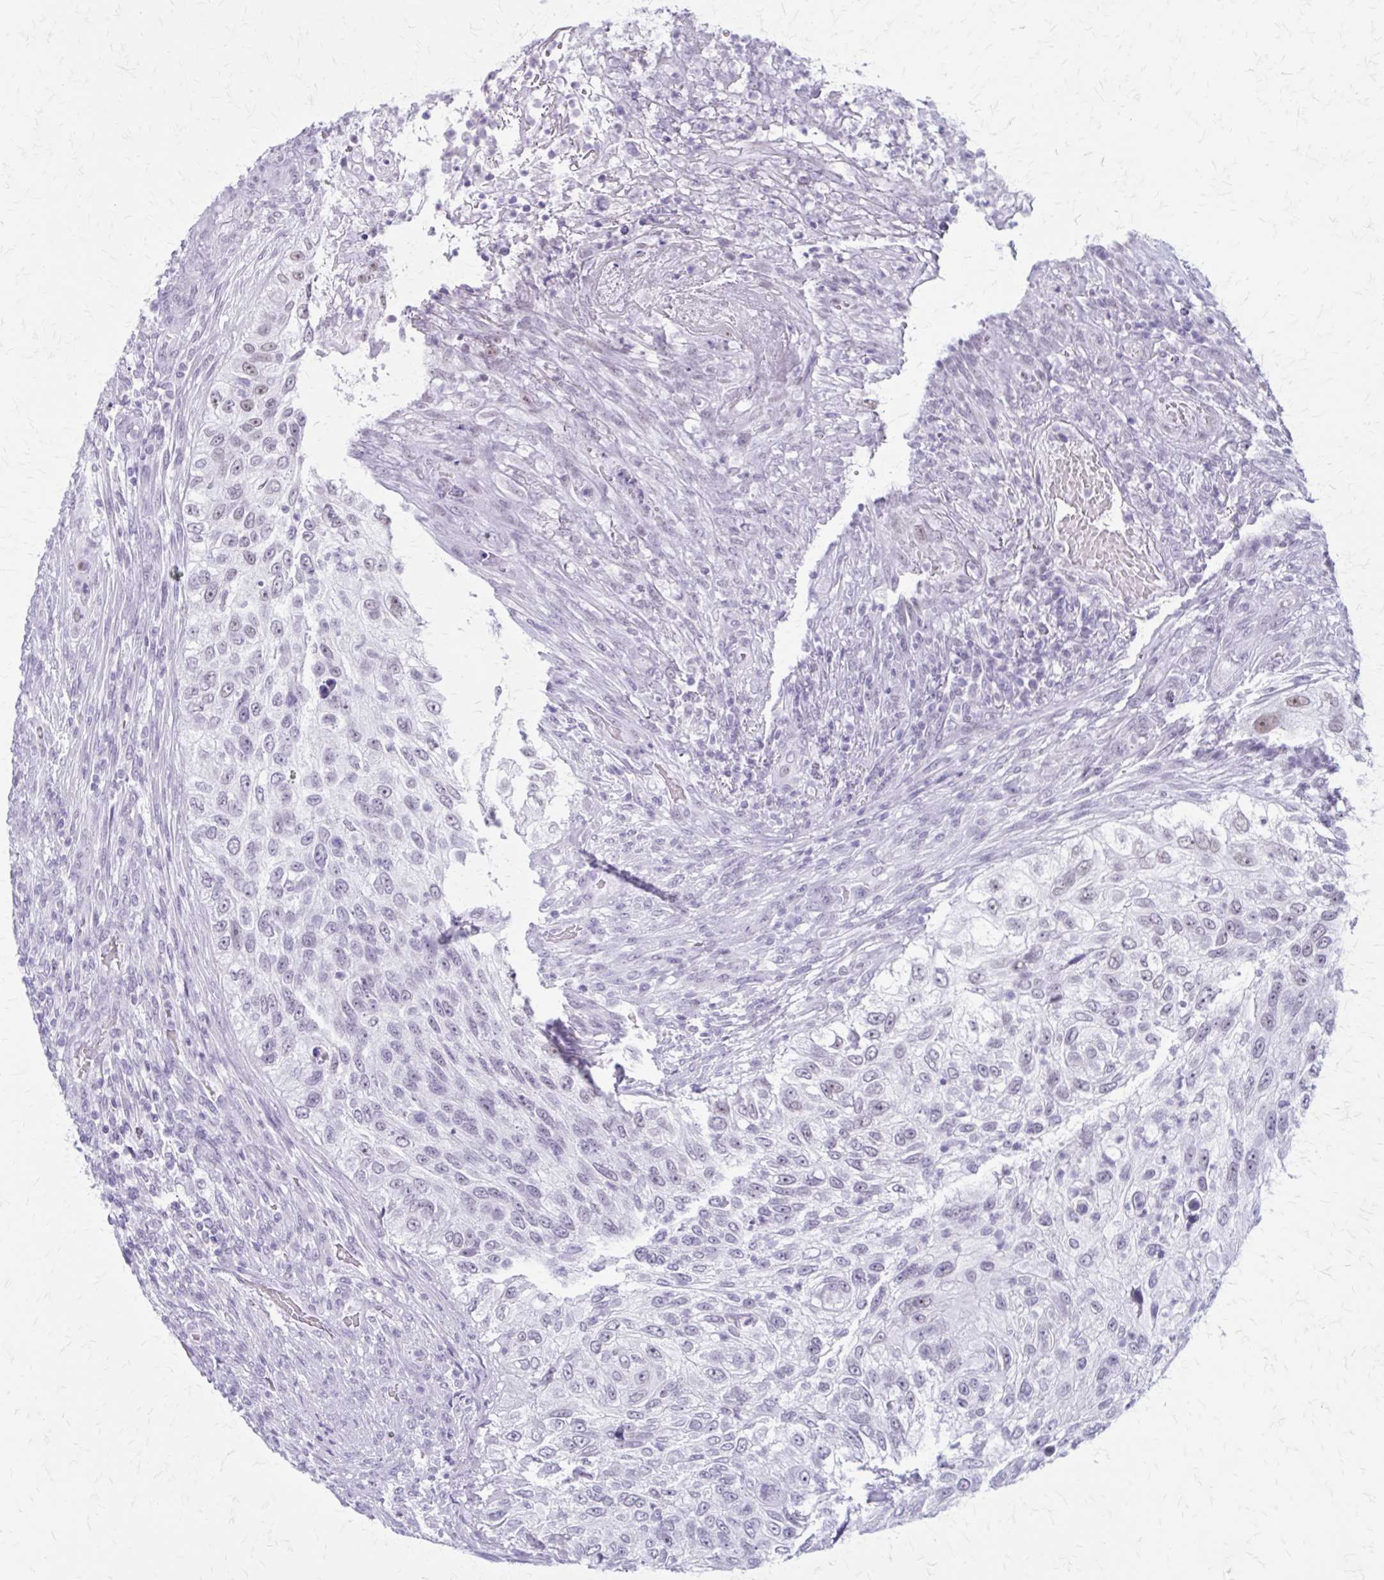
{"staining": {"intensity": "negative", "quantity": "none", "location": "none"}, "tissue": "urothelial cancer", "cell_type": "Tumor cells", "image_type": "cancer", "snomed": [{"axis": "morphology", "description": "Urothelial carcinoma, High grade"}, {"axis": "topography", "description": "Urinary bladder"}], "caption": "DAB immunohistochemical staining of urothelial cancer displays no significant staining in tumor cells.", "gene": "GAD1", "patient": {"sex": "female", "age": 60}}